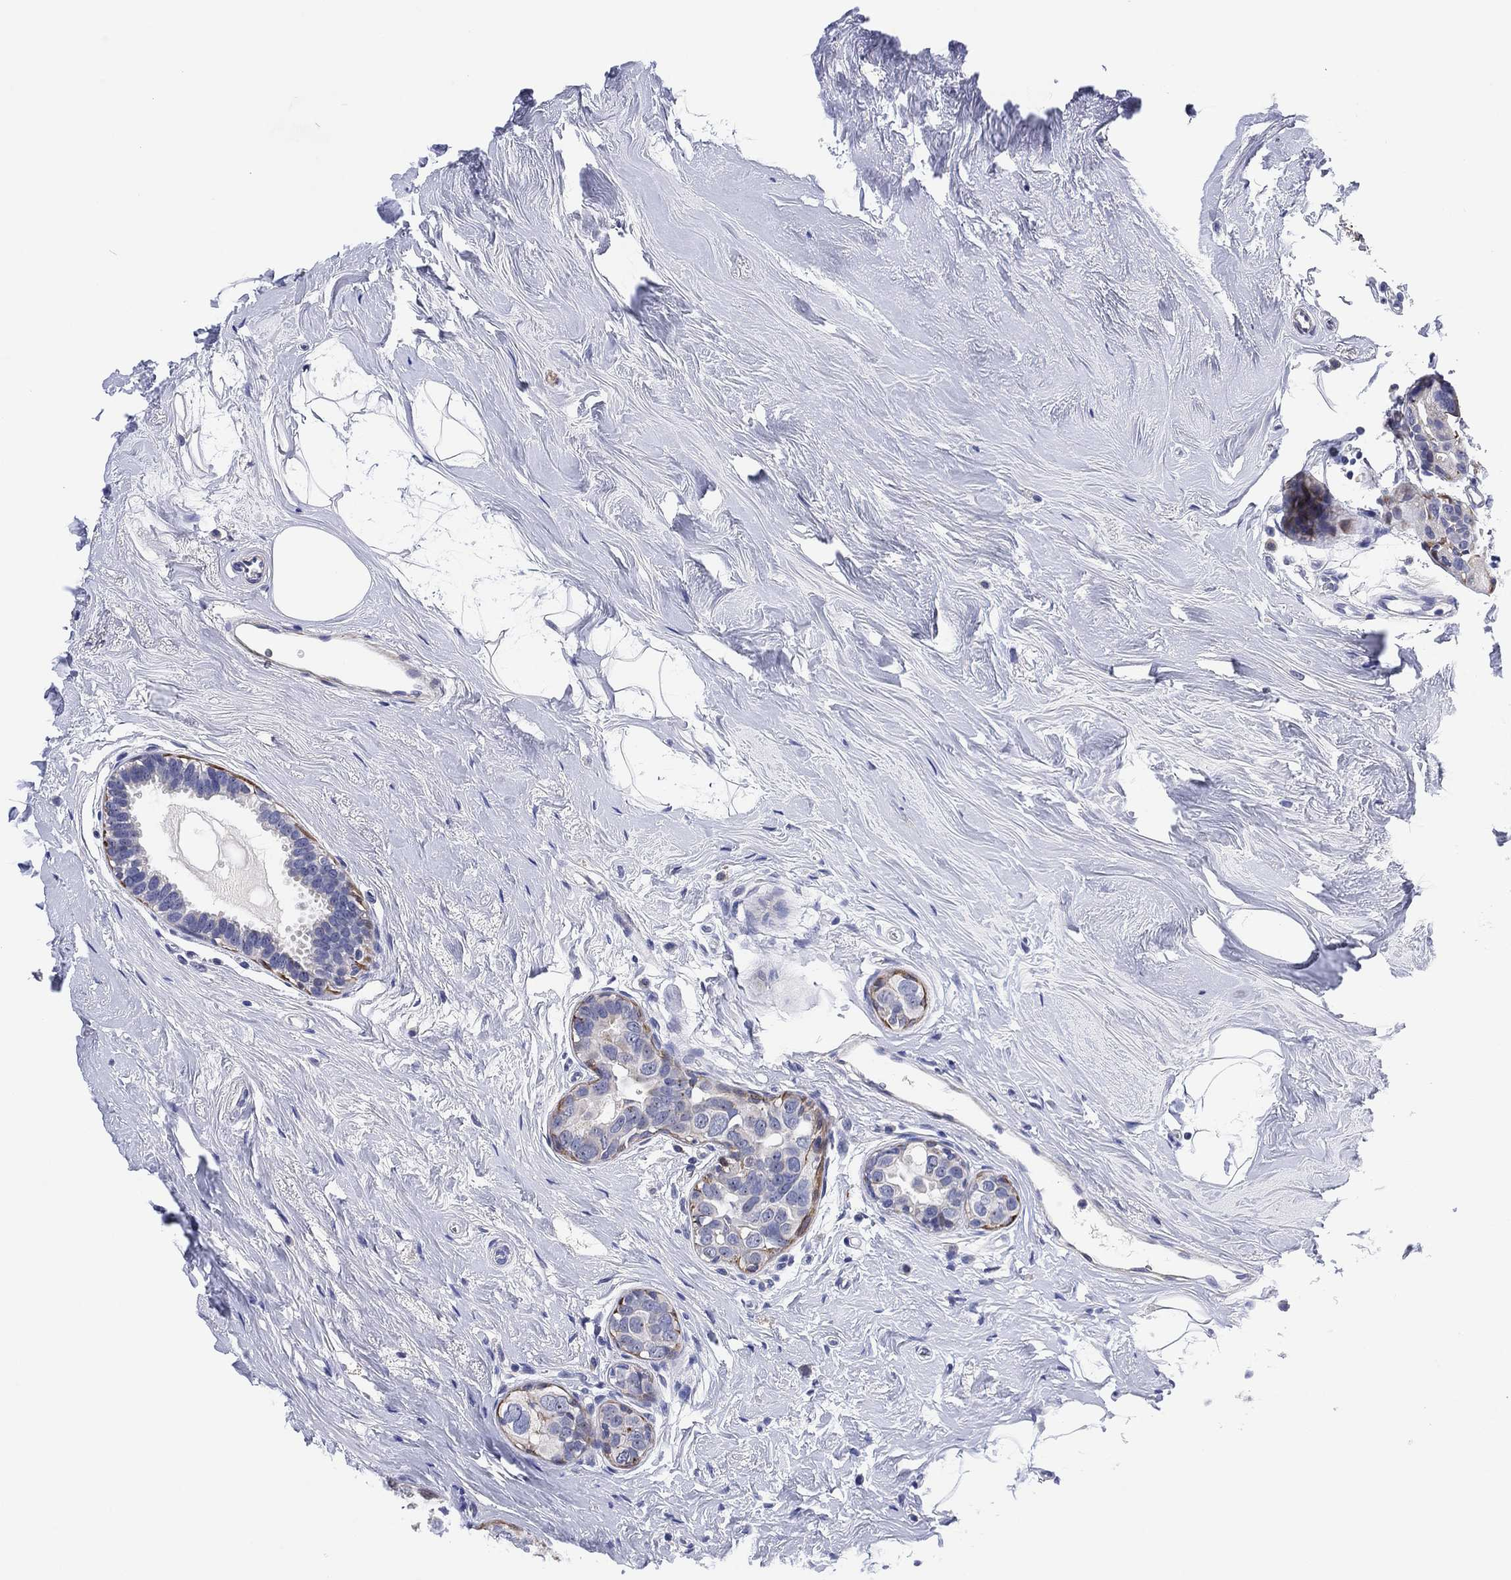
{"staining": {"intensity": "negative", "quantity": "none", "location": "none"}, "tissue": "breast cancer", "cell_type": "Tumor cells", "image_type": "cancer", "snomed": [{"axis": "morphology", "description": "Duct carcinoma"}, {"axis": "topography", "description": "Breast"}], "caption": "Immunohistochemical staining of breast cancer reveals no significant staining in tumor cells.", "gene": "CLIP3", "patient": {"sex": "female", "age": 55}}